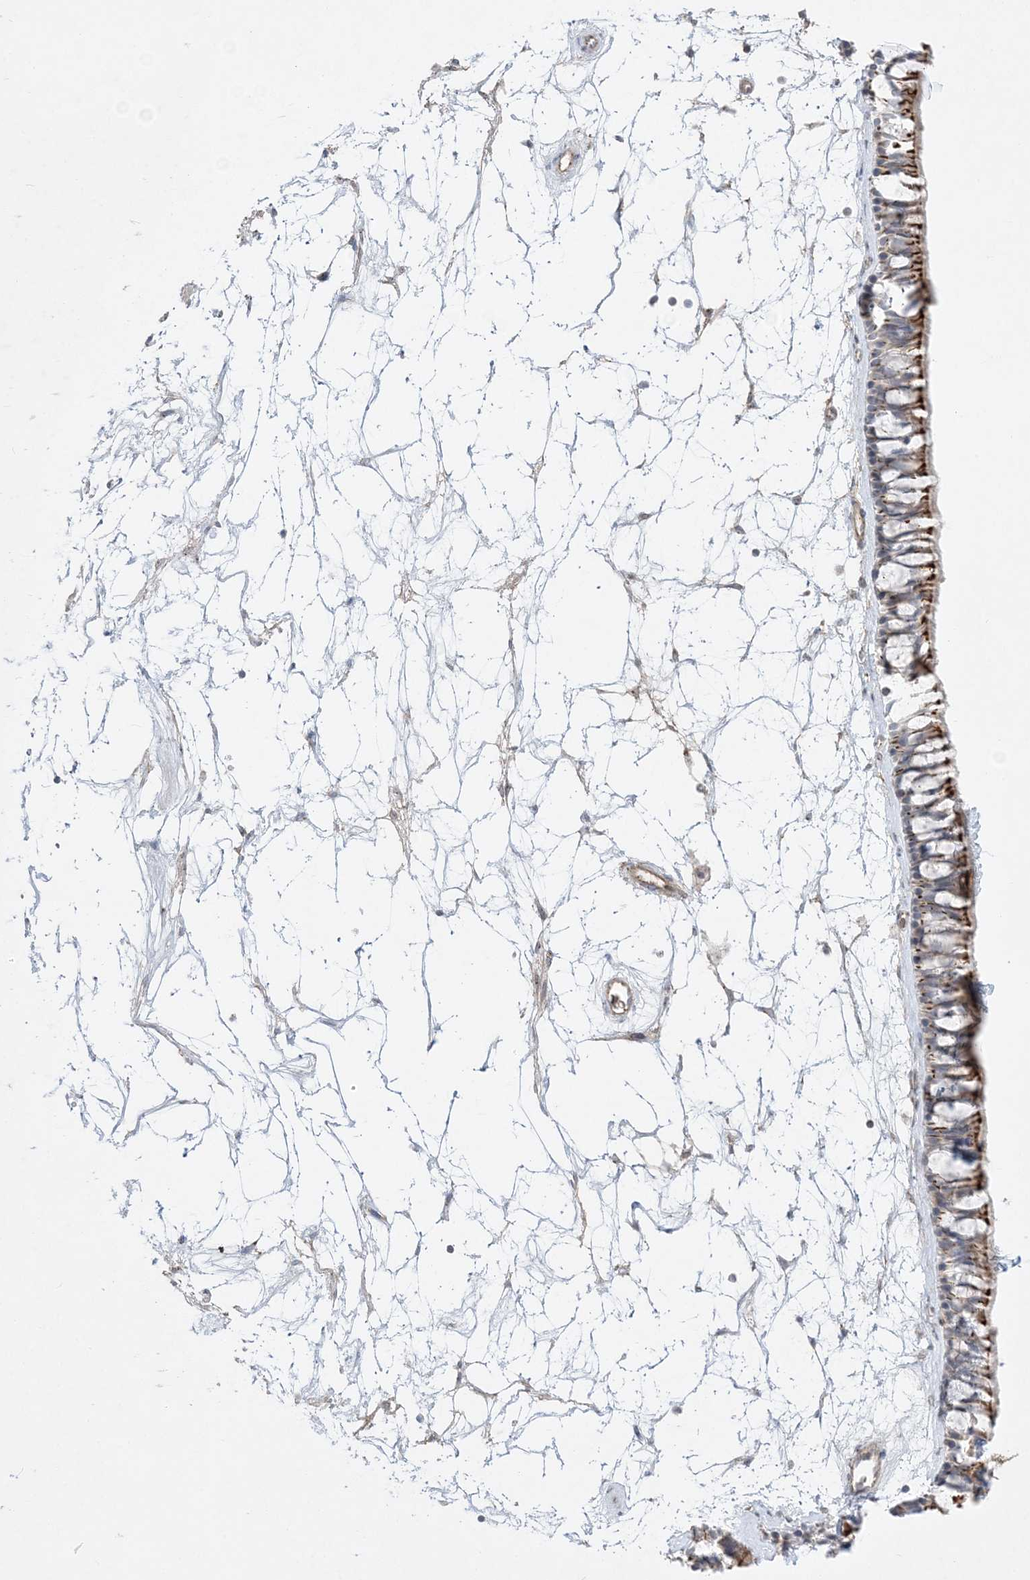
{"staining": {"intensity": "strong", "quantity": "25%-75%", "location": "cytoplasmic/membranous"}, "tissue": "nasopharynx", "cell_type": "Respiratory epithelial cells", "image_type": "normal", "snomed": [{"axis": "morphology", "description": "Normal tissue, NOS"}, {"axis": "topography", "description": "Nasopharynx"}], "caption": "IHC micrograph of unremarkable nasopharynx: nasopharynx stained using IHC reveals high levels of strong protein expression localized specifically in the cytoplasmic/membranous of respiratory epithelial cells, appearing as a cytoplasmic/membranous brown color.", "gene": "ADAMTS12", "patient": {"sex": "male", "age": 64}}